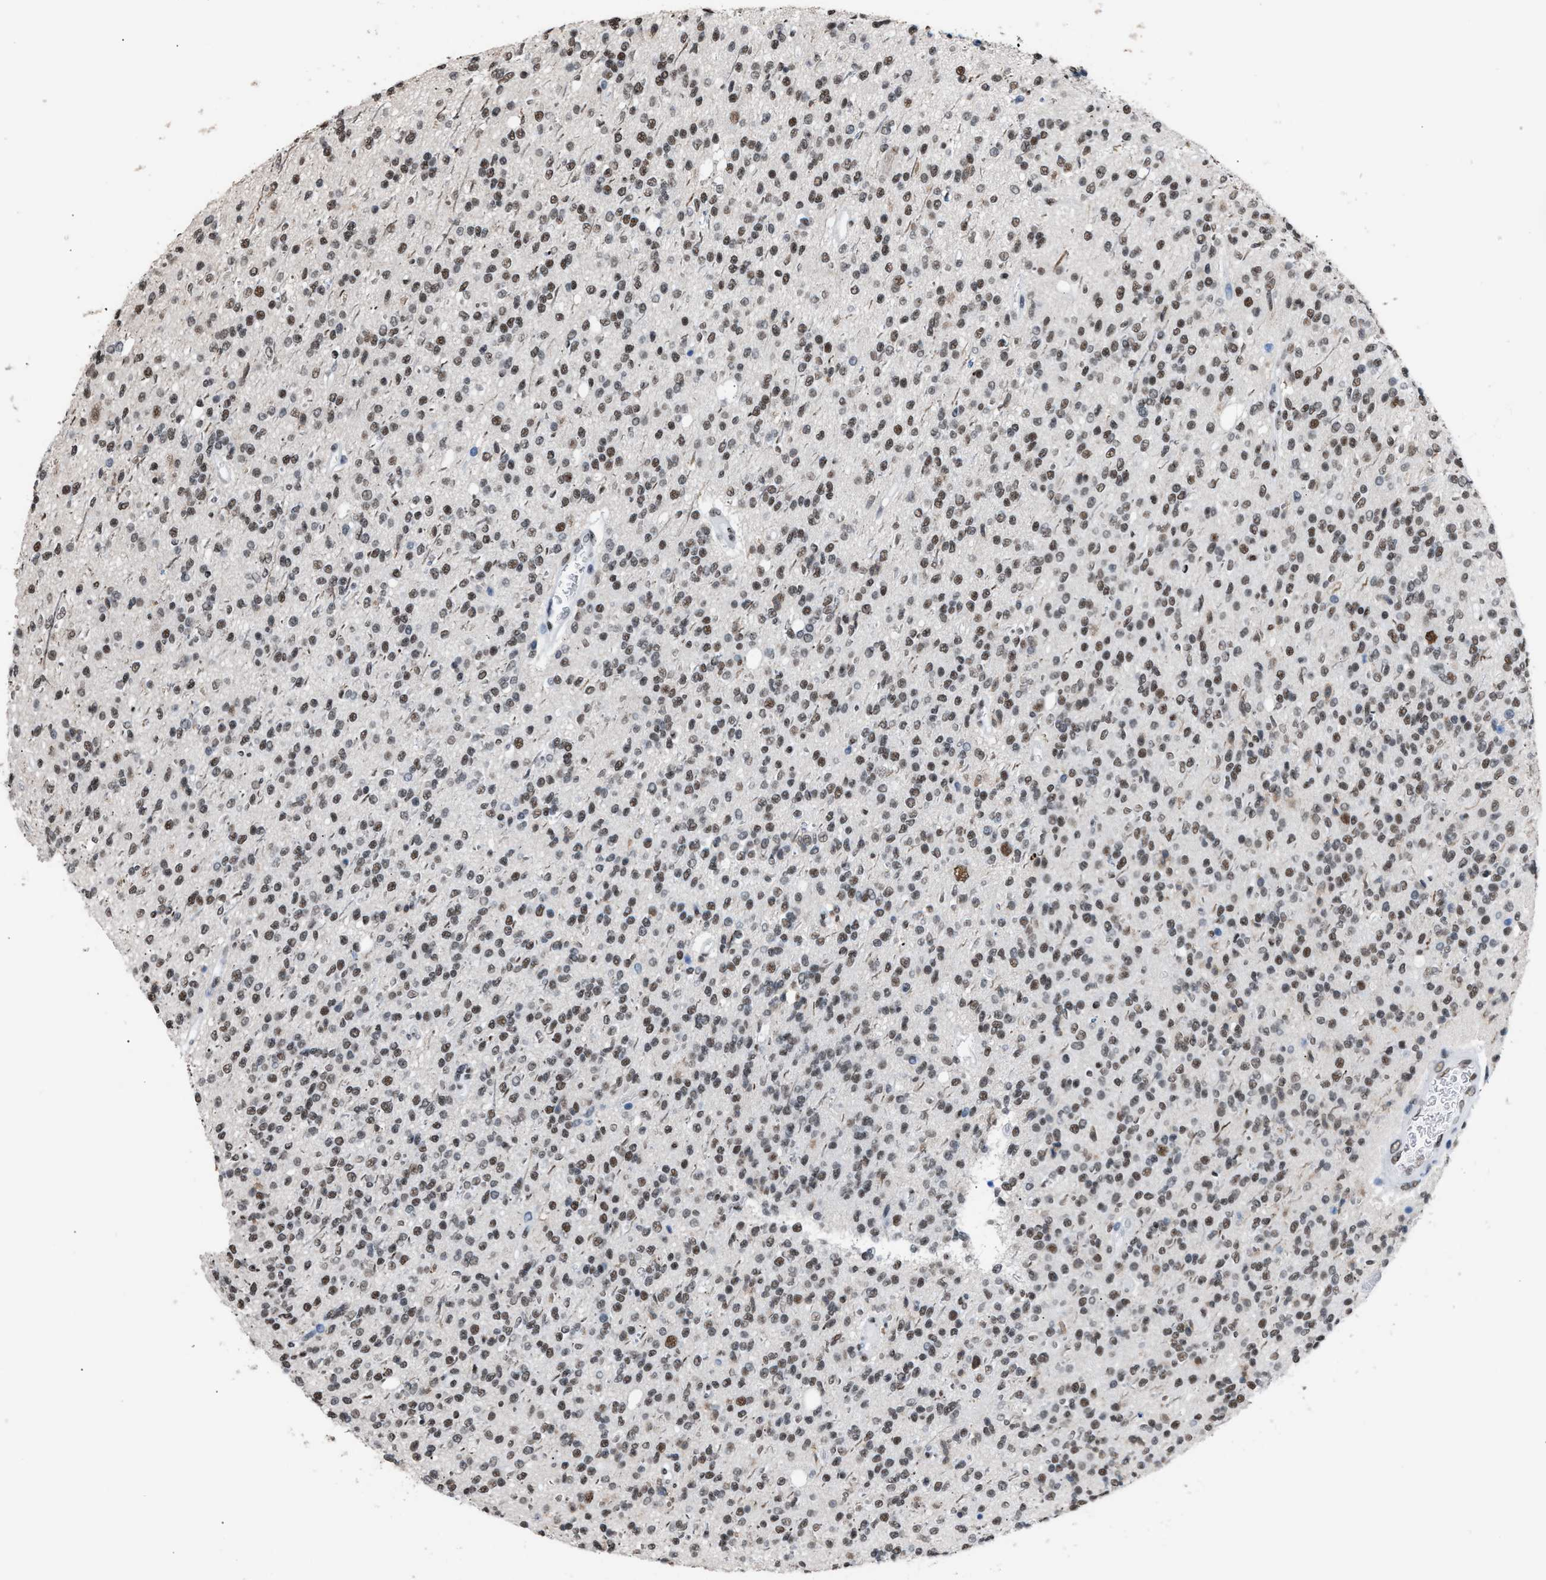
{"staining": {"intensity": "weak", "quantity": ">75%", "location": "nuclear"}, "tissue": "glioma", "cell_type": "Tumor cells", "image_type": "cancer", "snomed": [{"axis": "morphology", "description": "Glioma, malignant, High grade"}, {"axis": "topography", "description": "Brain"}], "caption": "Immunohistochemical staining of malignant high-grade glioma exhibits low levels of weak nuclear protein staining in about >75% of tumor cells. (Brightfield microscopy of DAB IHC at high magnification).", "gene": "CCAR2", "patient": {"sex": "male", "age": 34}}